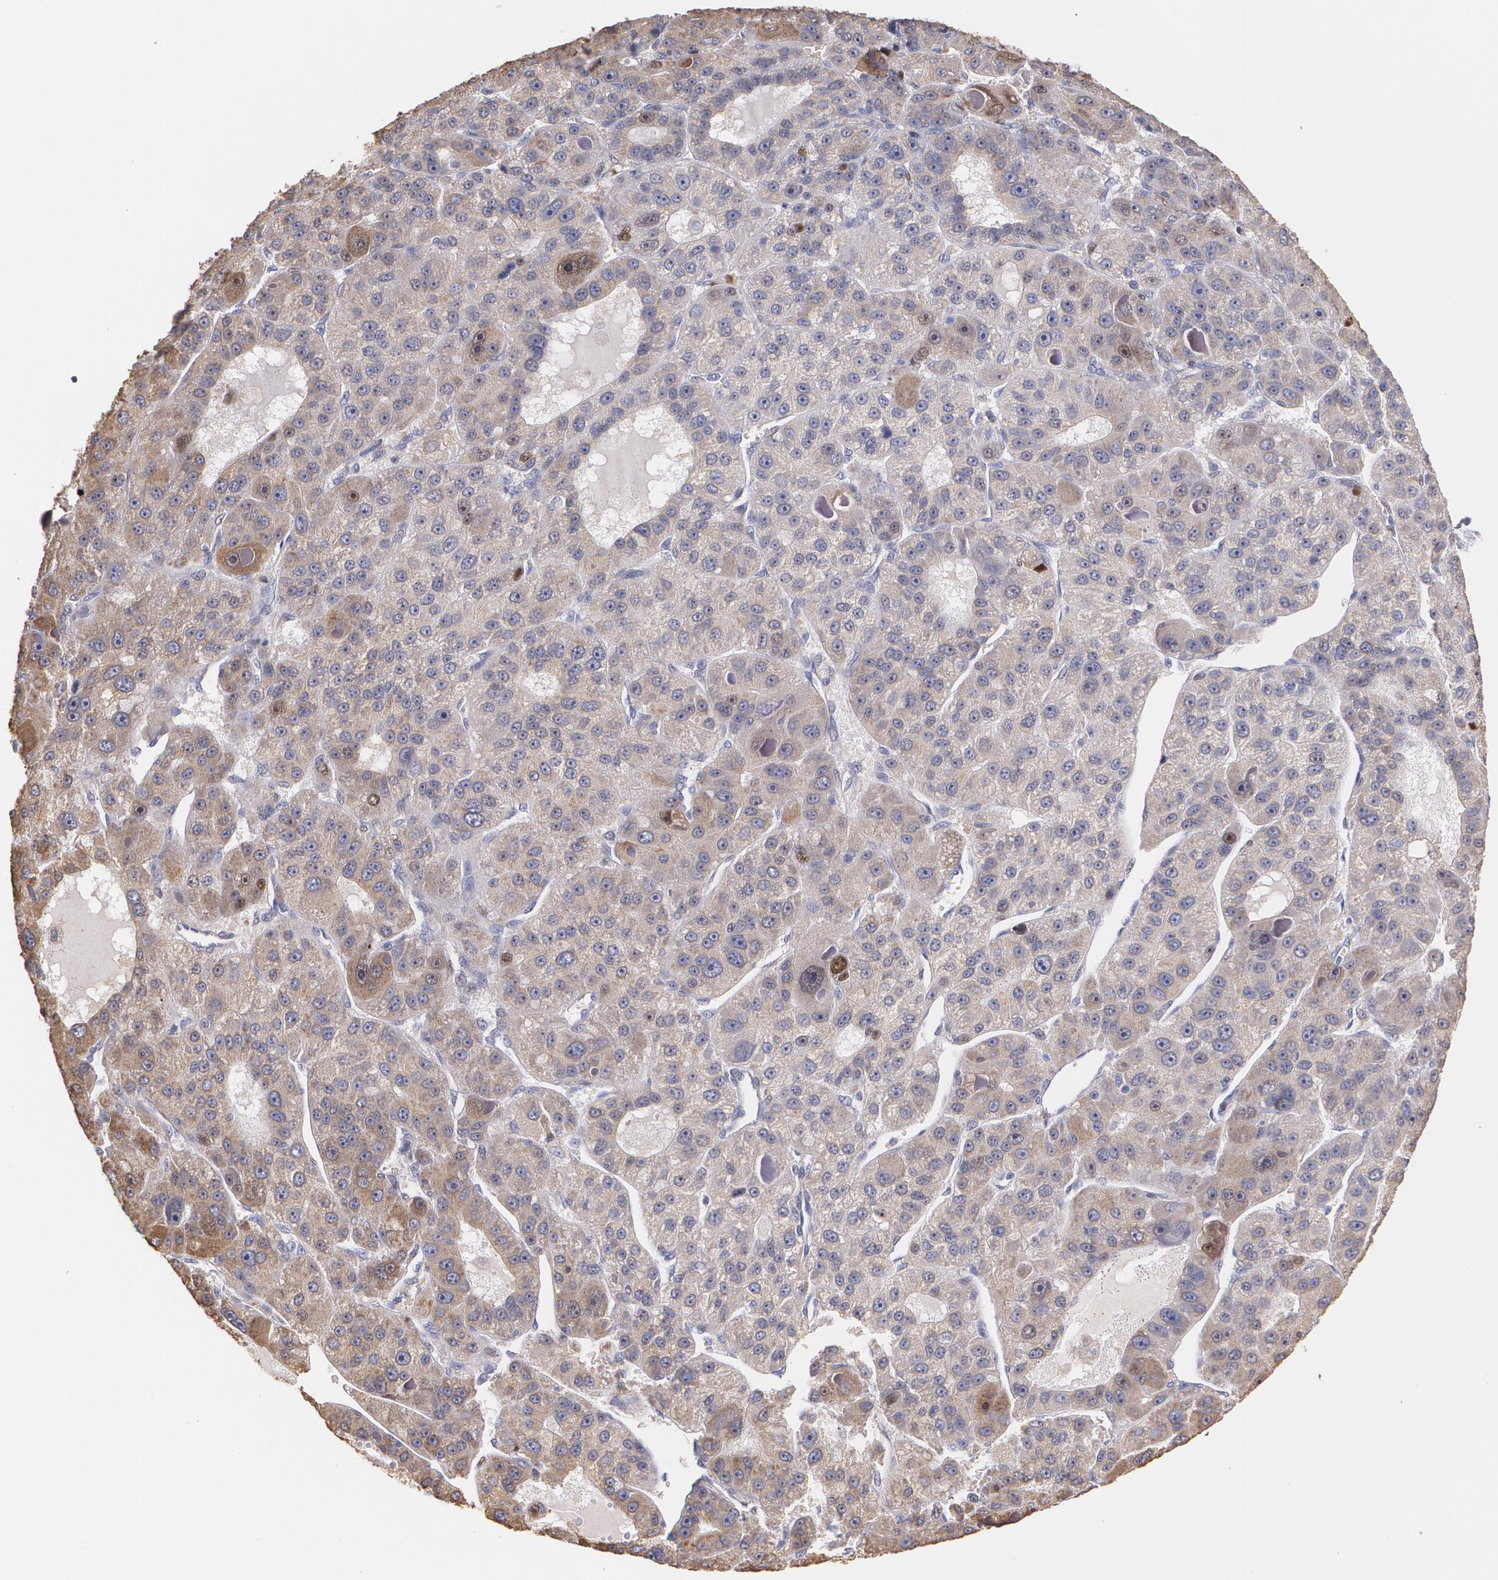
{"staining": {"intensity": "moderate", "quantity": ">75%", "location": "cytoplasmic/membranous"}, "tissue": "liver cancer", "cell_type": "Tumor cells", "image_type": "cancer", "snomed": [{"axis": "morphology", "description": "Carcinoma, Hepatocellular, NOS"}, {"axis": "topography", "description": "Liver"}], "caption": "Liver cancer (hepatocellular carcinoma) stained for a protein (brown) shows moderate cytoplasmic/membranous positive expression in about >75% of tumor cells.", "gene": "ATF3", "patient": {"sex": "male", "age": 76}}